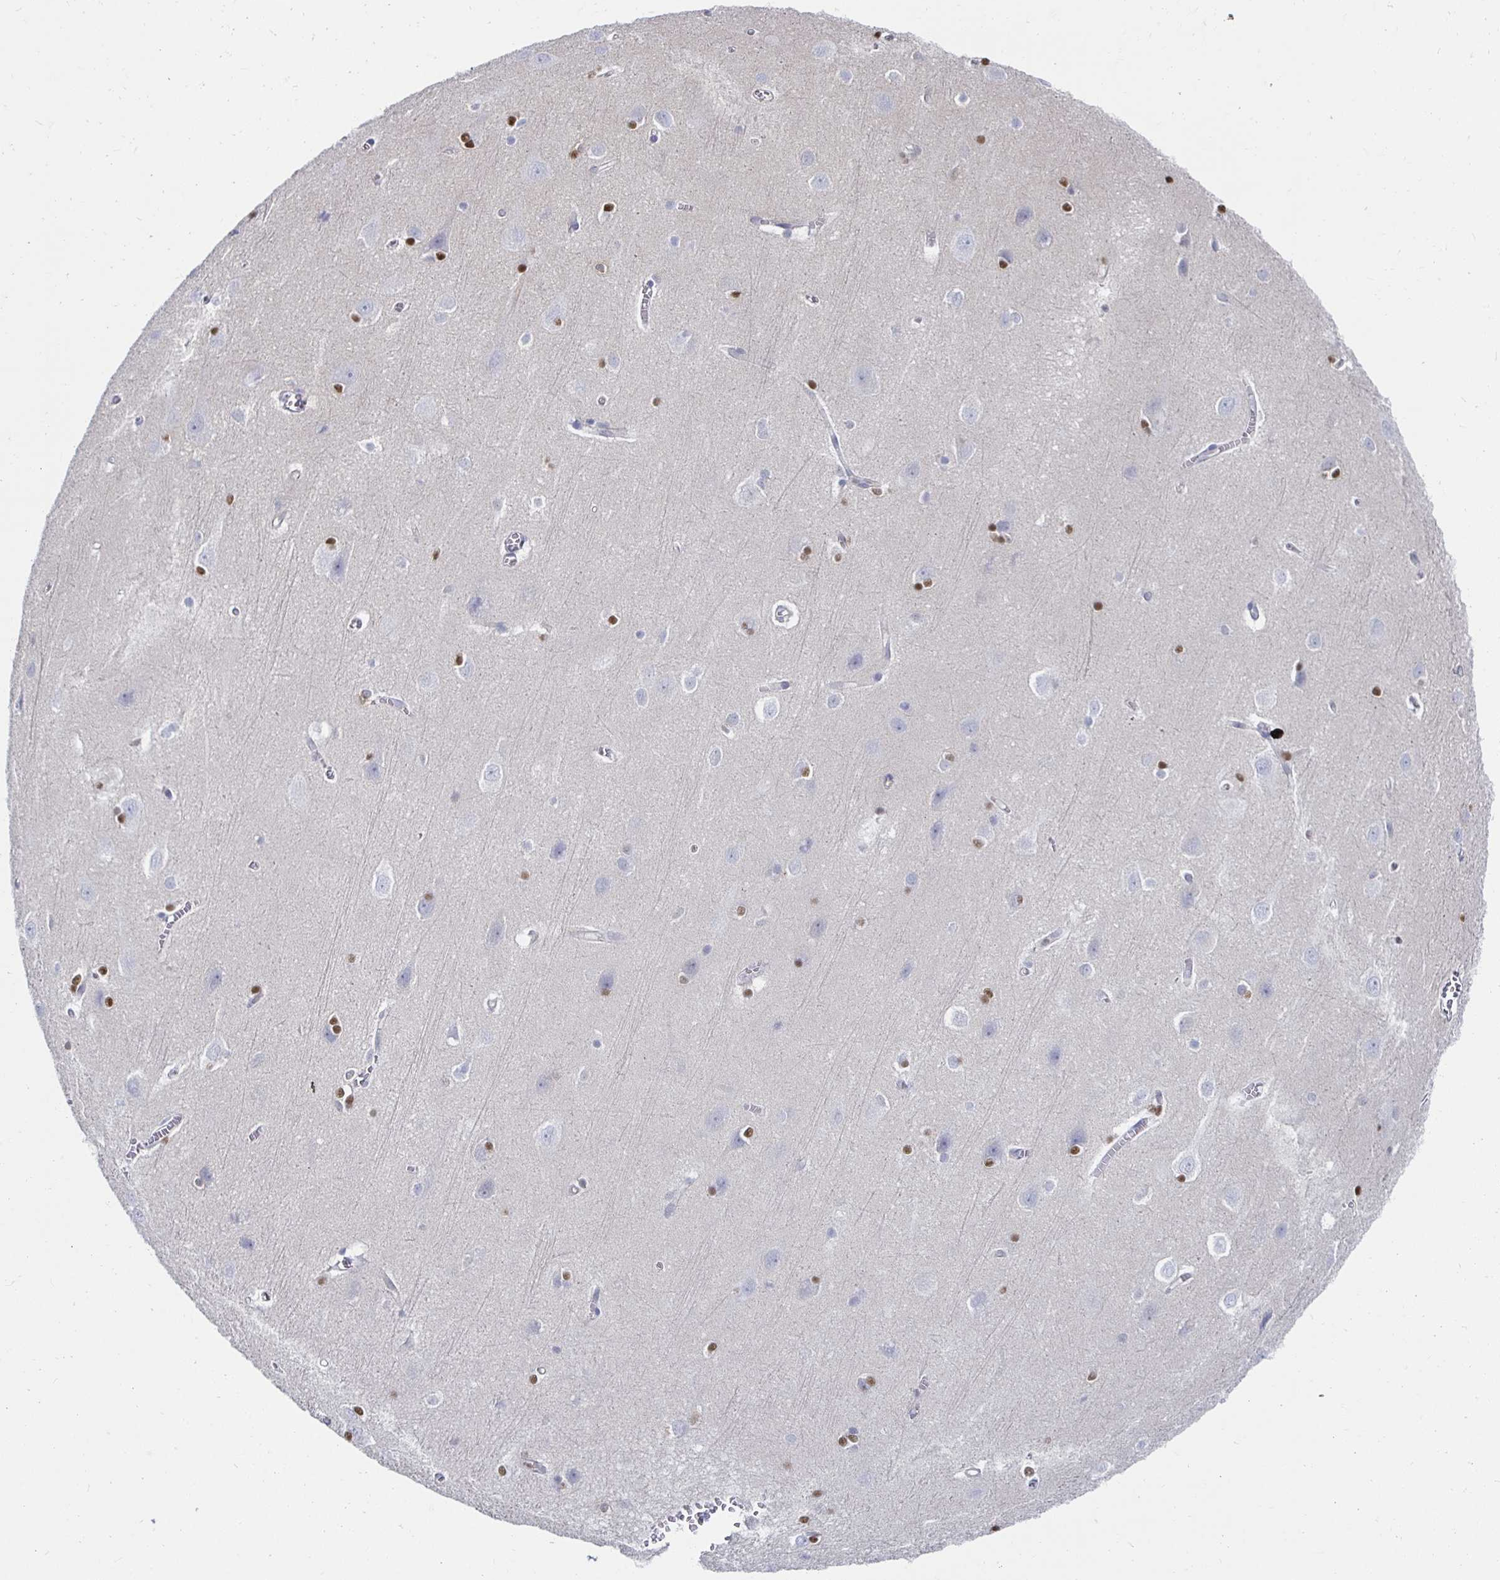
{"staining": {"intensity": "negative", "quantity": "none", "location": "none"}, "tissue": "cerebral cortex", "cell_type": "Endothelial cells", "image_type": "normal", "snomed": [{"axis": "morphology", "description": "Normal tissue, NOS"}, {"axis": "topography", "description": "Cerebral cortex"}], "caption": "Immunohistochemistry of benign human cerebral cortex reveals no expression in endothelial cells. (Brightfield microscopy of DAB immunohistochemistry at high magnification).", "gene": "NOCT", "patient": {"sex": "male", "age": 37}}